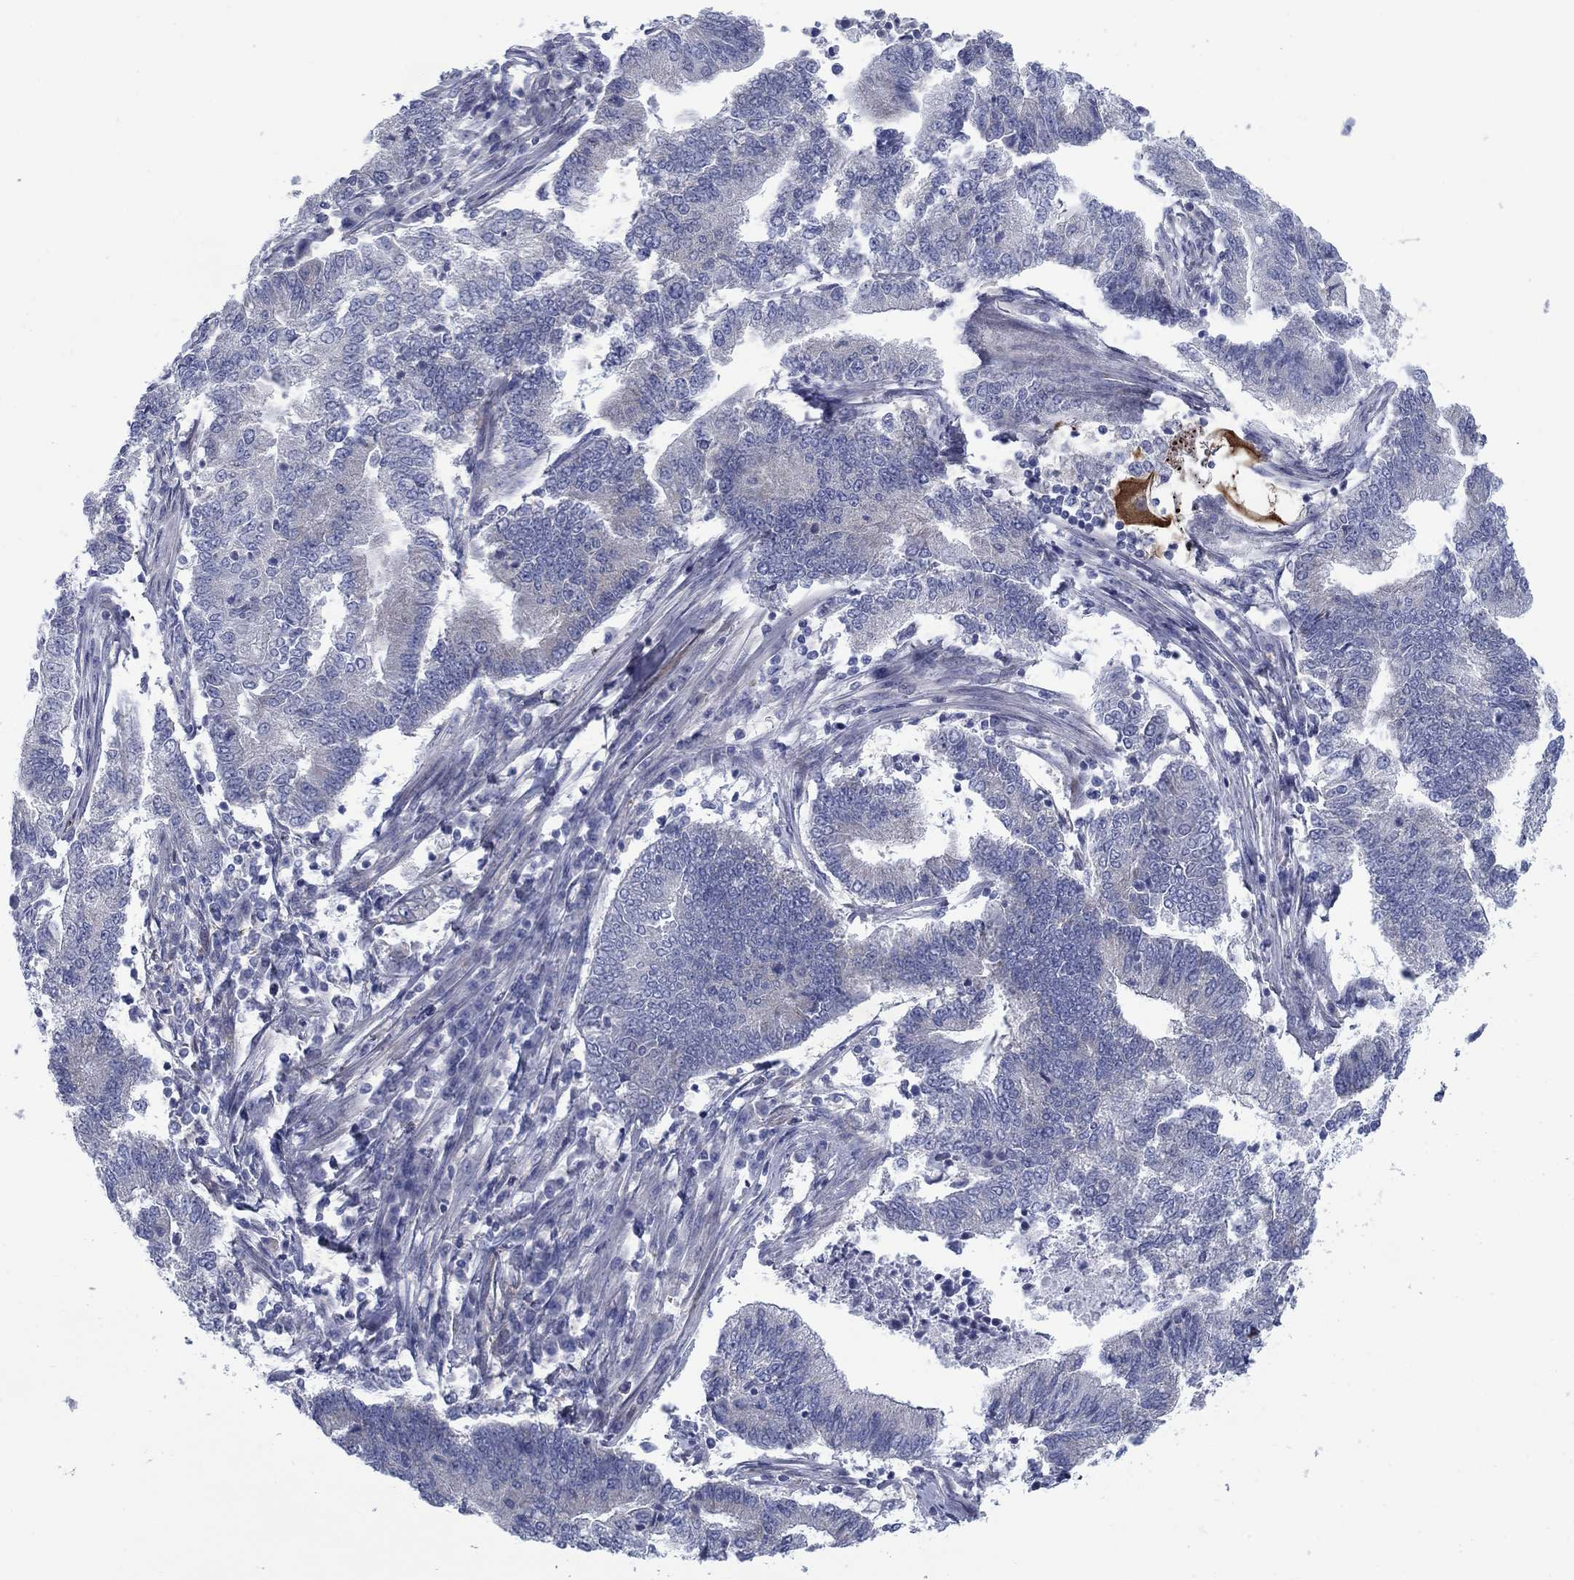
{"staining": {"intensity": "negative", "quantity": "none", "location": "none"}, "tissue": "endometrial cancer", "cell_type": "Tumor cells", "image_type": "cancer", "snomed": [{"axis": "morphology", "description": "Adenocarcinoma, NOS"}, {"axis": "topography", "description": "Uterus"}, {"axis": "topography", "description": "Endometrium"}], "caption": "Immunohistochemical staining of human adenocarcinoma (endometrial) shows no significant expression in tumor cells. The staining was performed using DAB to visualize the protein expression in brown, while the nuclei were stained in blue with hematoxylin (Magnification: 20x).", "gene": "FXR1", "patient": {"sex": "female", "age": 54}}